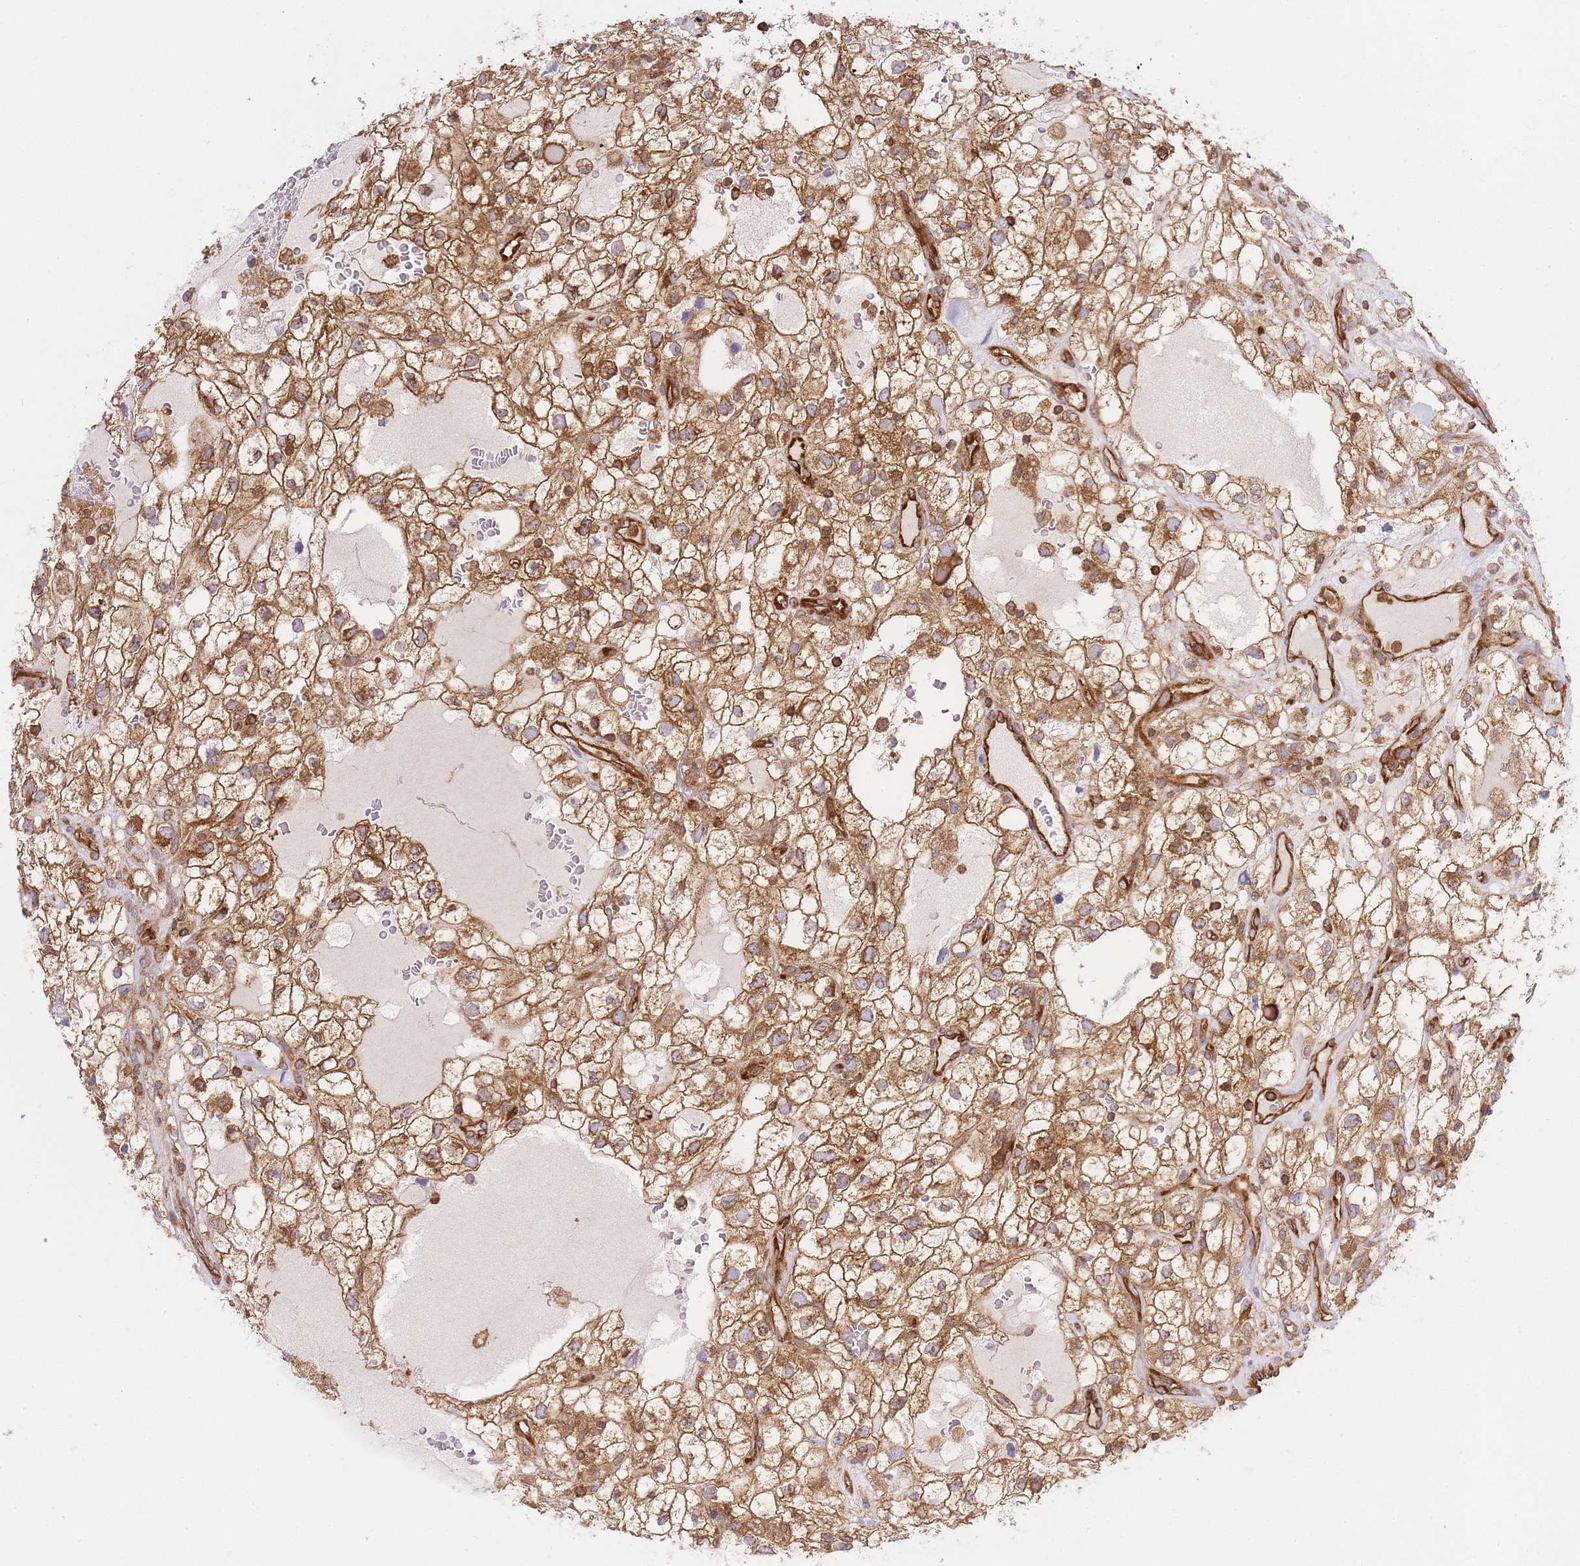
{"staining": {"intensity": "moderate", "quantity": ">75%", "location": "cytoplasmic/membranous"}, "tissue": "renal cancer", "cell_type": "Tumor cells", "image_type": "cancer", "snomed": [{"axis": "morphology", "description": "Adenocarcinoma, NOS"}, {"axis": "topography", "description": "Kidney"}], "caption": "A brown stain labels moderate cytoplasmic/membranous positivity of a protein in human renal cancer (adenocarcinoma) tumor cells. (Stains: DAB in brown, nuclei in blue, Microscopy: brightfield microscopy at high magnification).", "gene": "MSN", "patient": {"sex": "male", "age": 59}}